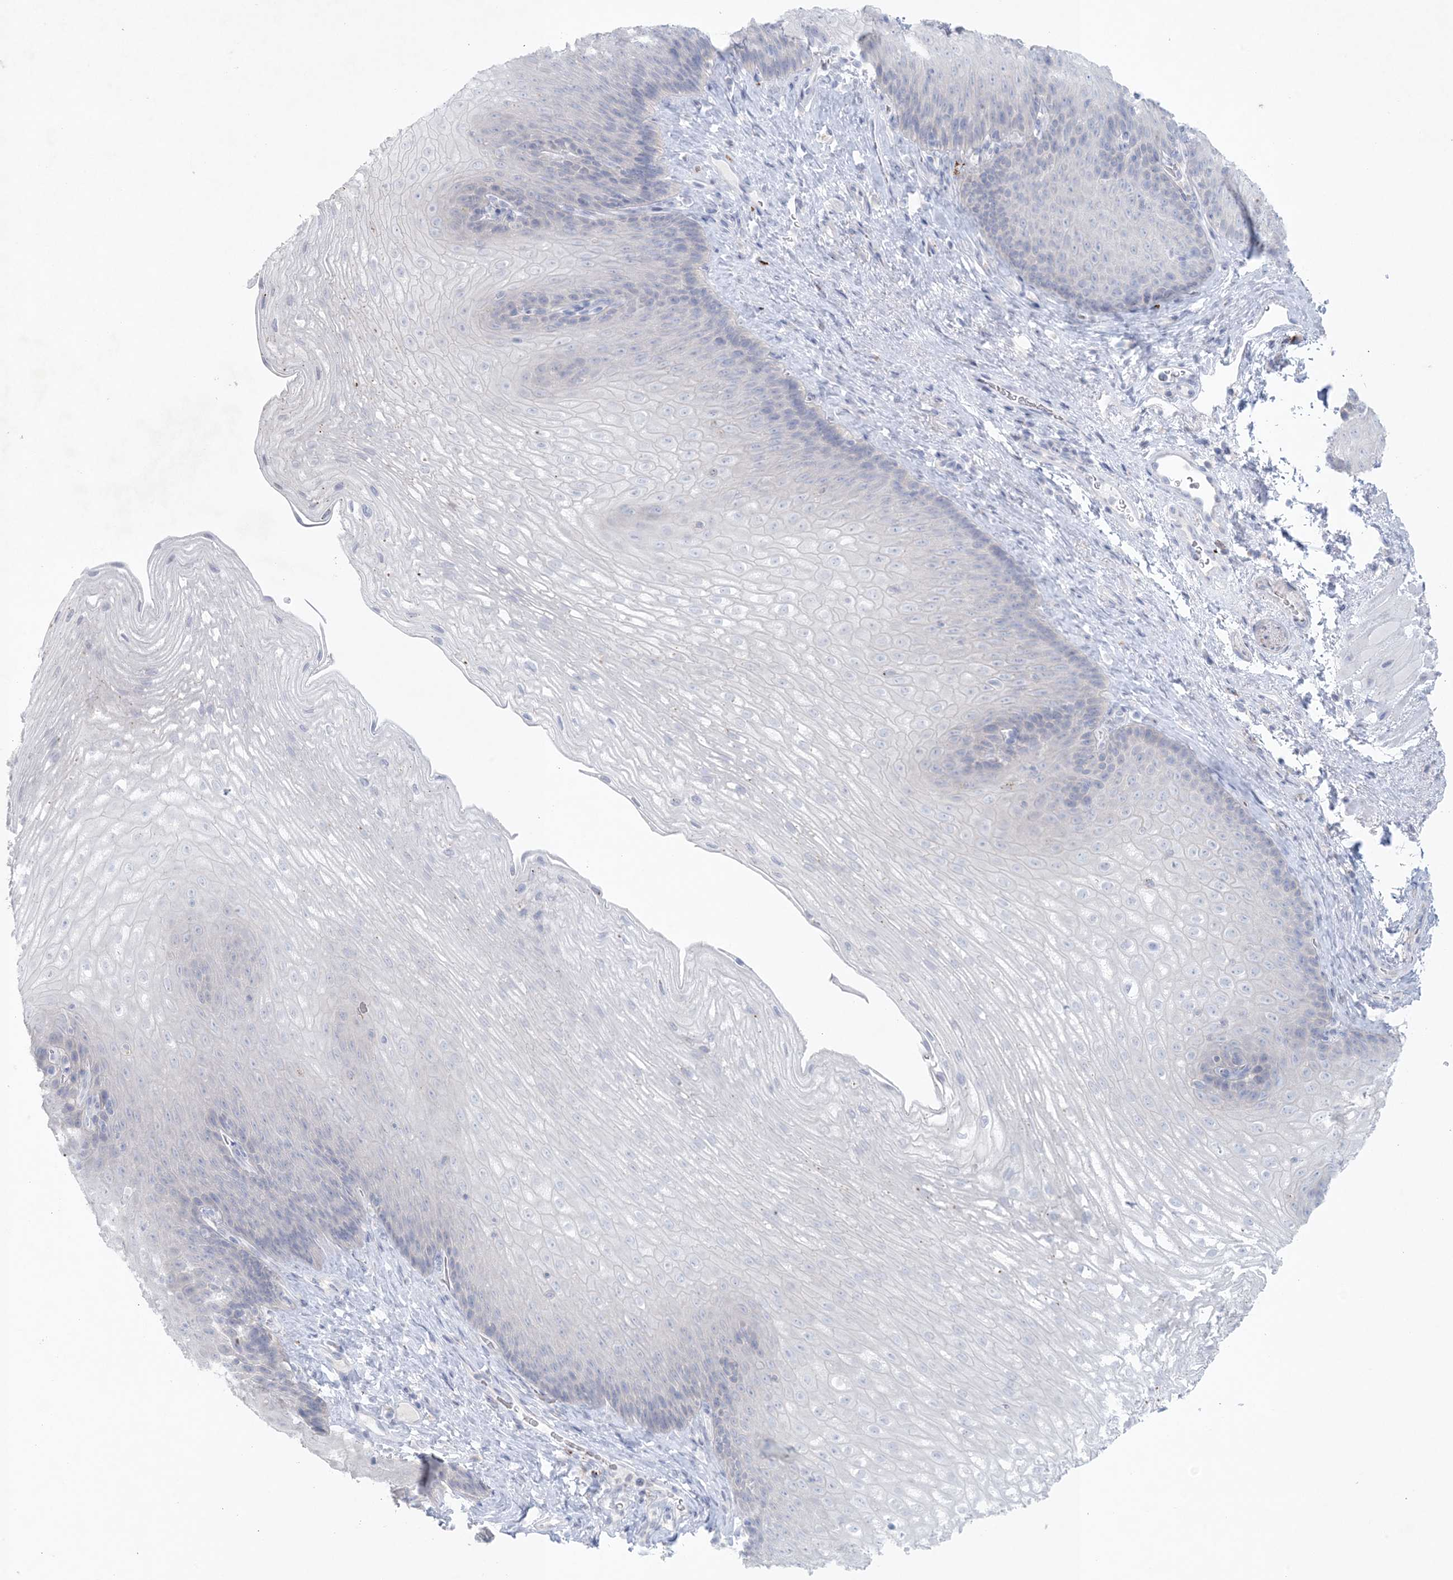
{"staining": {"intensity": "negative", "quantity": "none", "location": "none"}, "tissue": "esophagus", "cell_type": "Squamous epithelial cells", "image_type": "normal", "snomed": [{"axis": "morphology", "description": "Normal tissue, NOS"}, {"axis": "topography", "description": "Esophagus"}], "caption": "Immunohistochemistry image of unremarkable esophagus stained for a protein (brown), which demonstrates no positivity in squamous epithelial cells.", "gene": "GABRG1", "patient": {"sex": "female", "age": 66}}